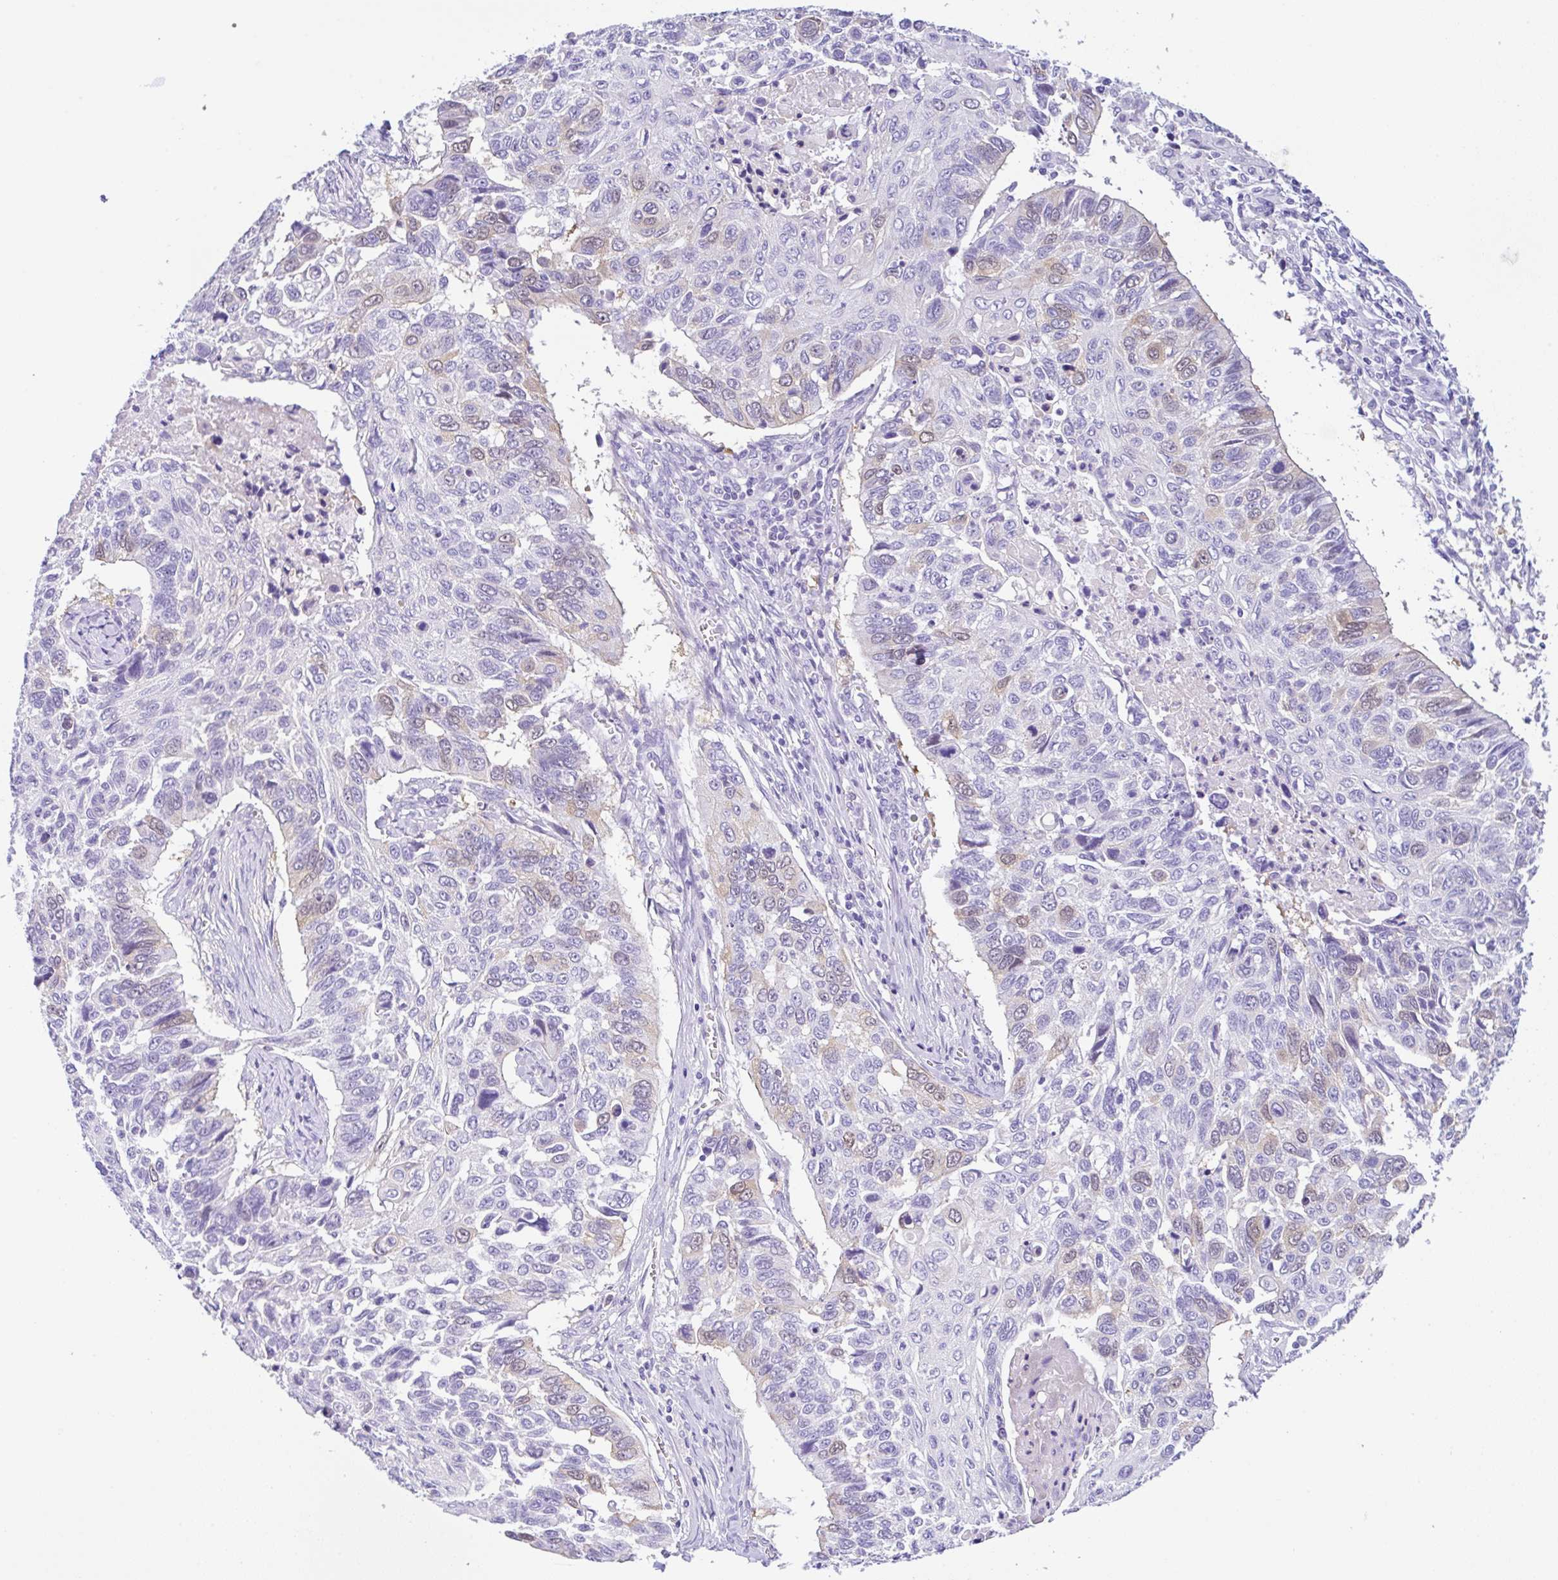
{"staining": {"intensity": "weak", "quantity": "<25%", "location": "nuclear"}, "tissue": "lung cancer", "cell_type": "Tumor cells", "image_type": "cancer", "snomed": [{"axis": "morphology", "description": "Squamous cell carcinoma, NOS"}, {"axis": "topography", "description": "Lung"}], "caption": "Immunohistochemical staining of lung cancer demonstrates no significant positivity in tumor cells. (Stains: DAB immunohistochemistry (IHC) with hematoxylin counter stain, Microscopy: brightfield microscopy at high magnification).", "gene": "RRM2", "patient": {"sex": "male", "age": 62}}